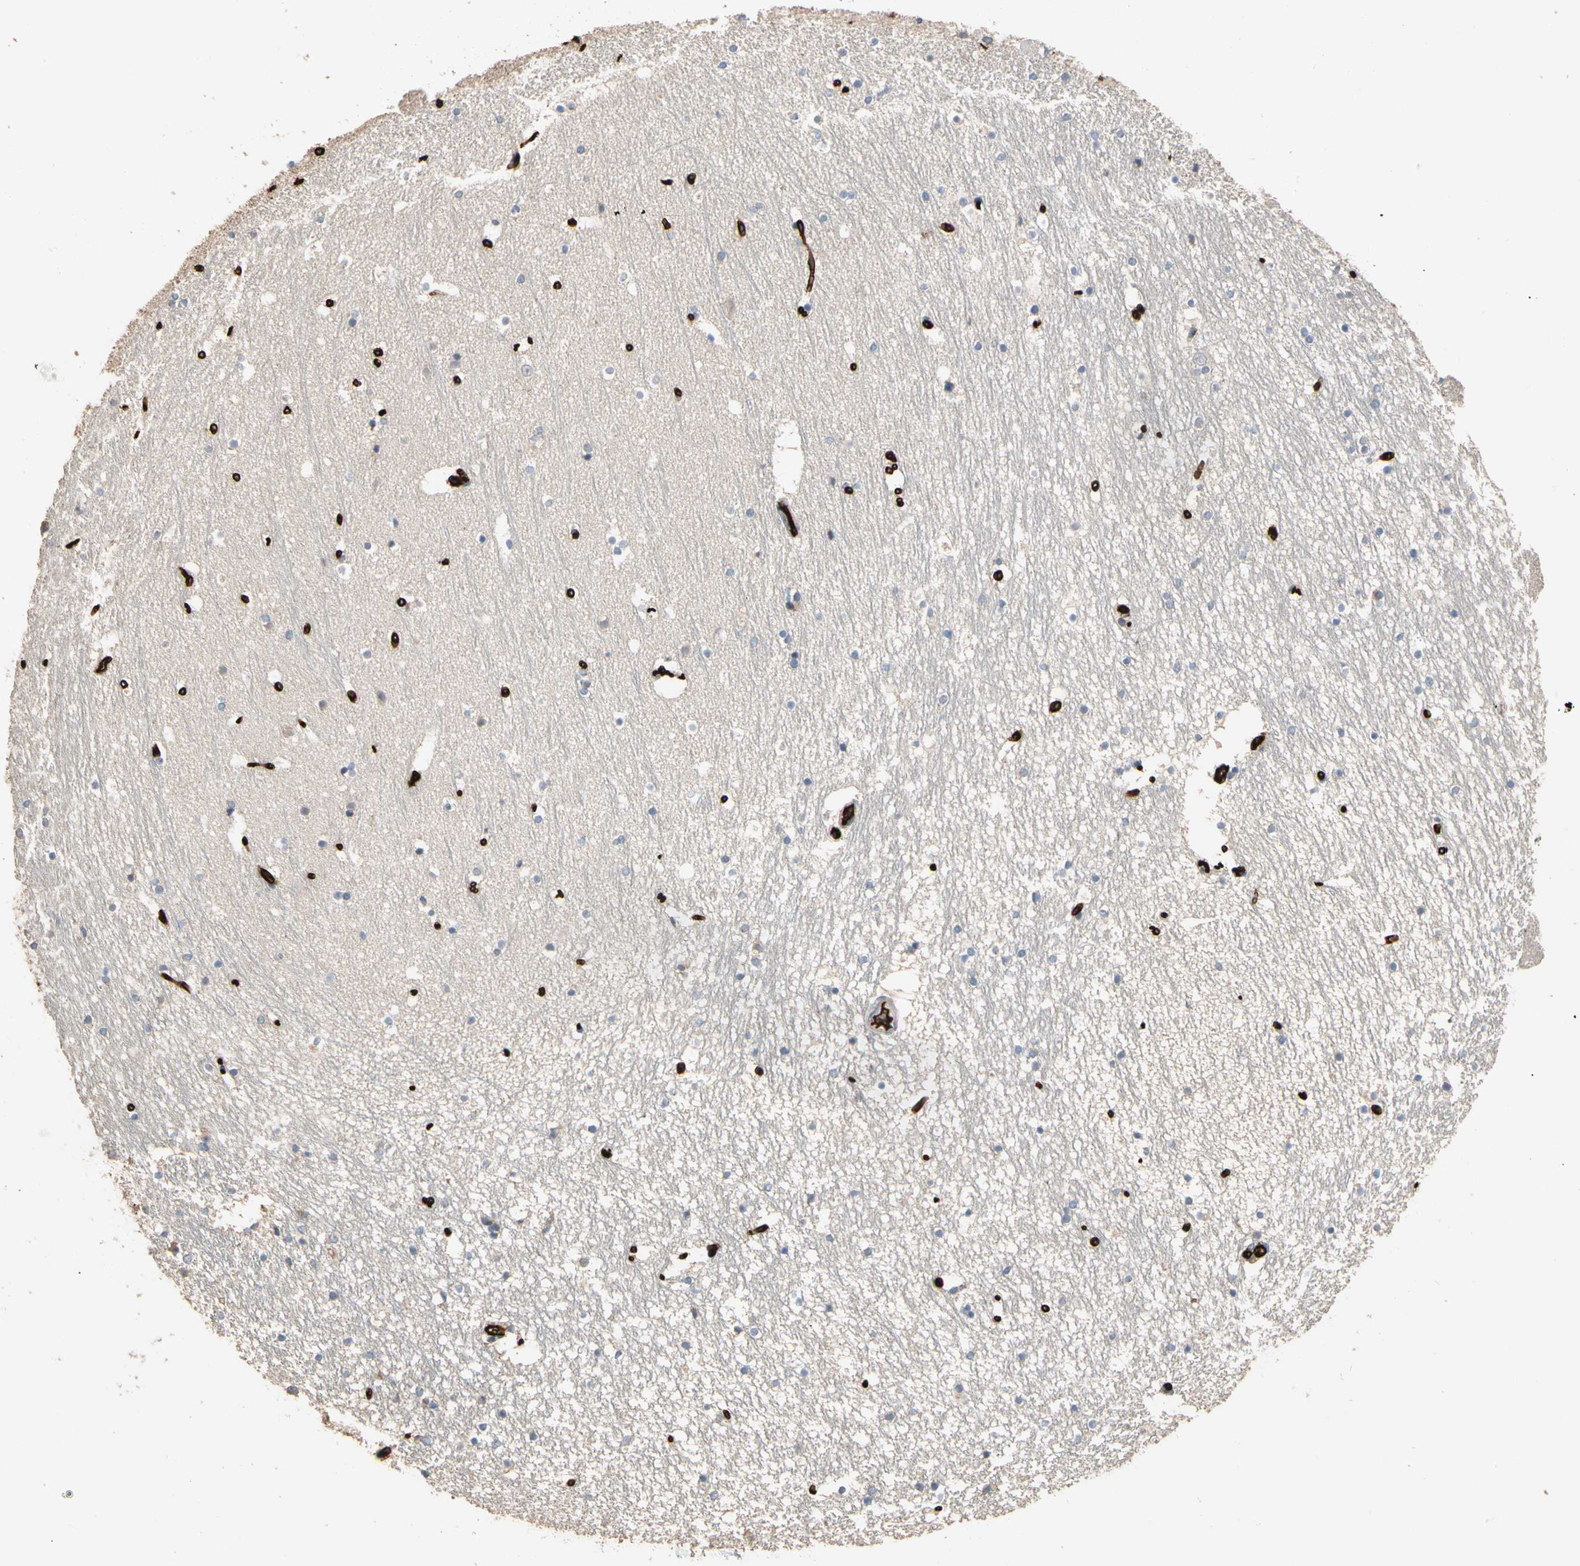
{"staining": {"intensity": "negative", "quantity": "none", "location": "none"}, "tissue": "hippocampus", "cell_type": "Glial cells", "image_type": "normal", "snomed": [{"axis": "morphology", "description": "Normal tissue, NOS"}, {"axis": "topography", "description": "Hippocampus"}], "caption": "Immunohistochemical staining of benign human hippocampus reveals no significant expression in glial cells.", "gene": "RIOK2", "patient": {"sex": "male", "age": 45}}